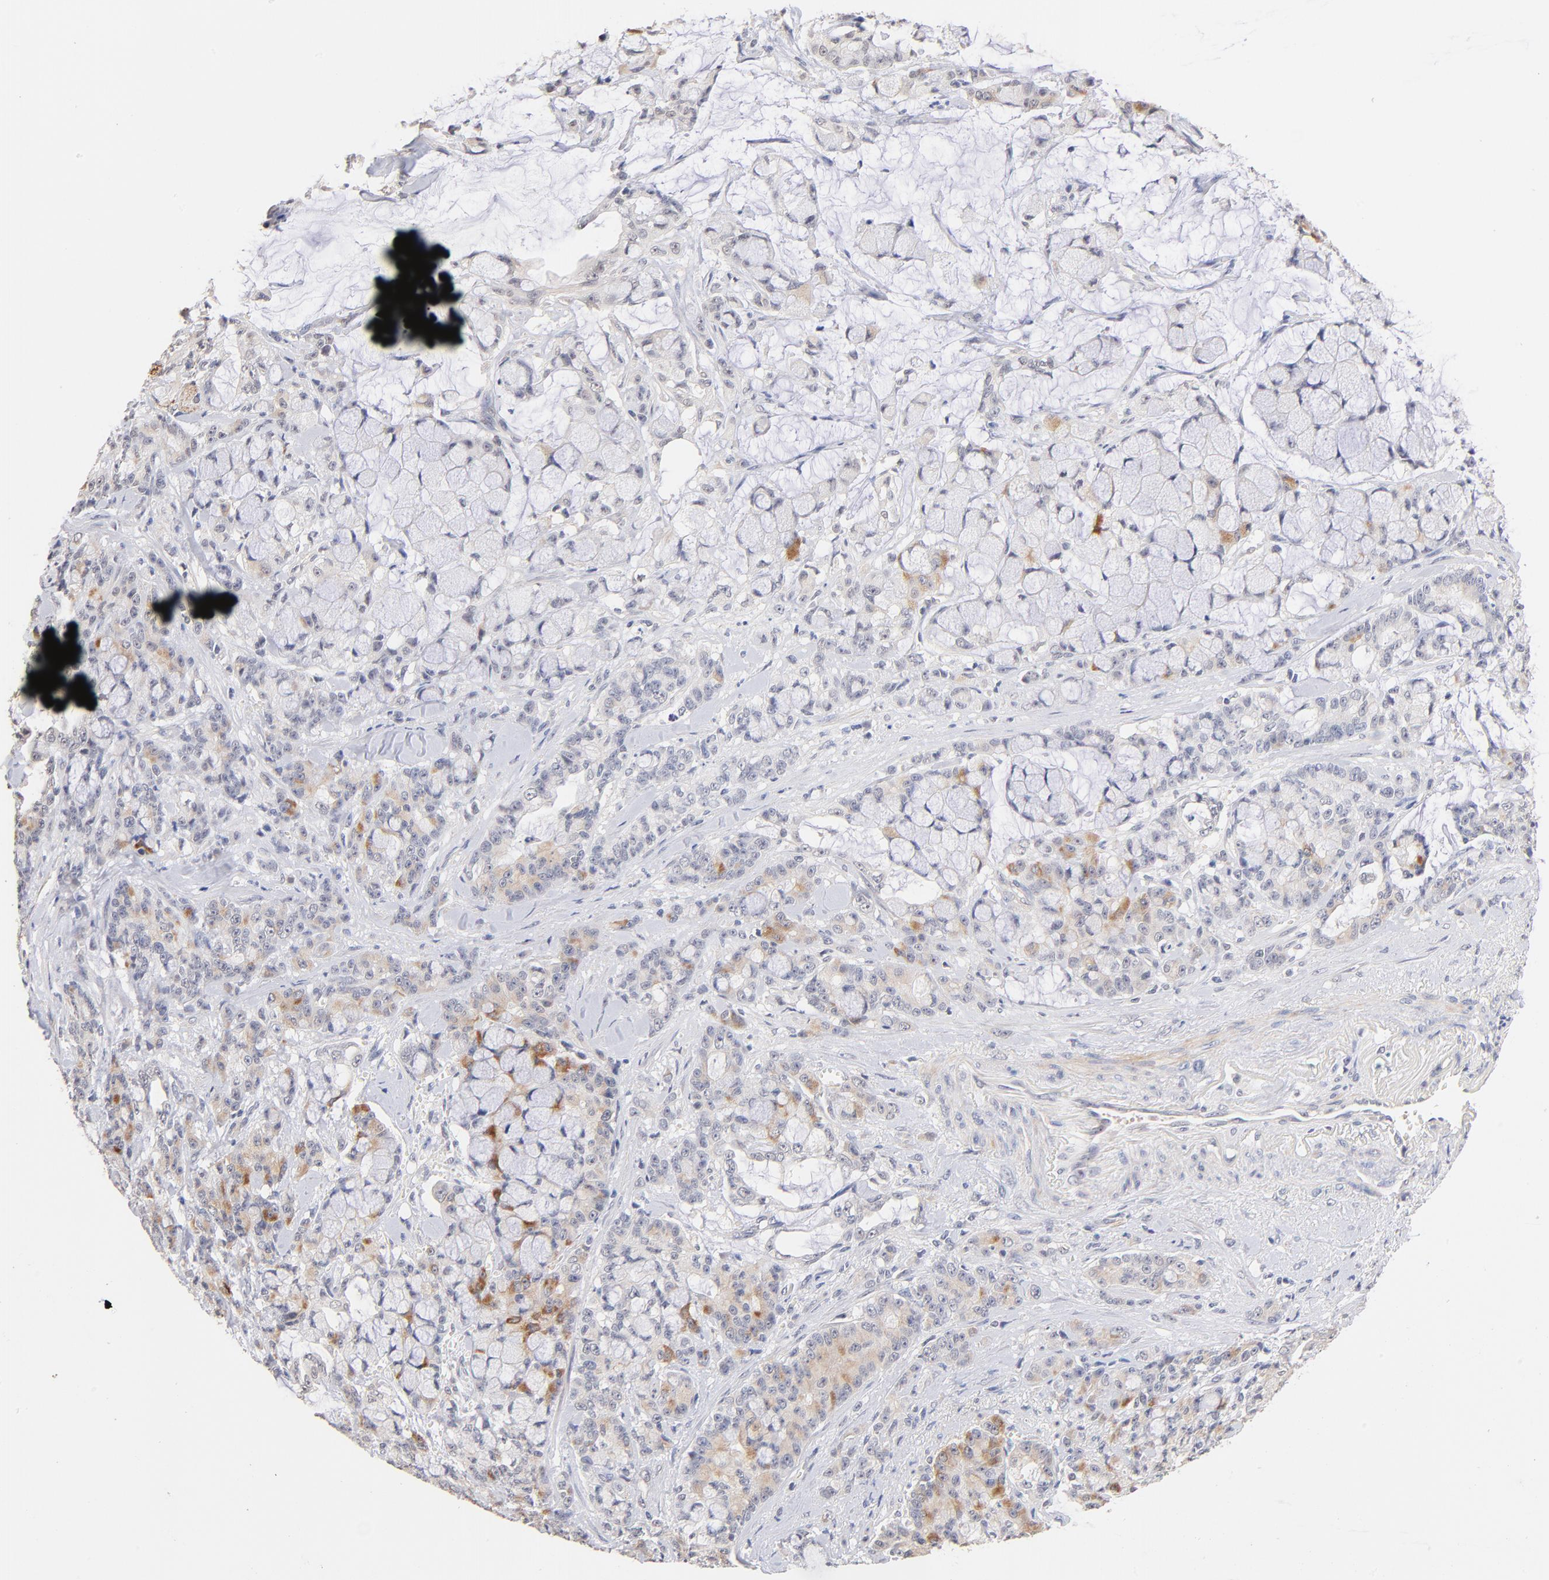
{"staining": {"intensity": "moderate", "quantity": "<25%", "location": "cytoplasmic/membranous"}, "tissue": "pancreatic cancer", "cell_type": "Tumor cells", "image_type": "cancer", "snomed": [{"axis": "morphology", "description": "Adenocarcinoma, NOS"}, {"axis": "topography", "description": "Pancreas"}], "caption": "Tumor cells exhibit low levels of moderate cytoplasmic/membranous staining in approximately <25% of cells in adenocarcinoma (pancreatic).", "gene": "RIBC2", "patient": {"sex": "female", "age": 73}}